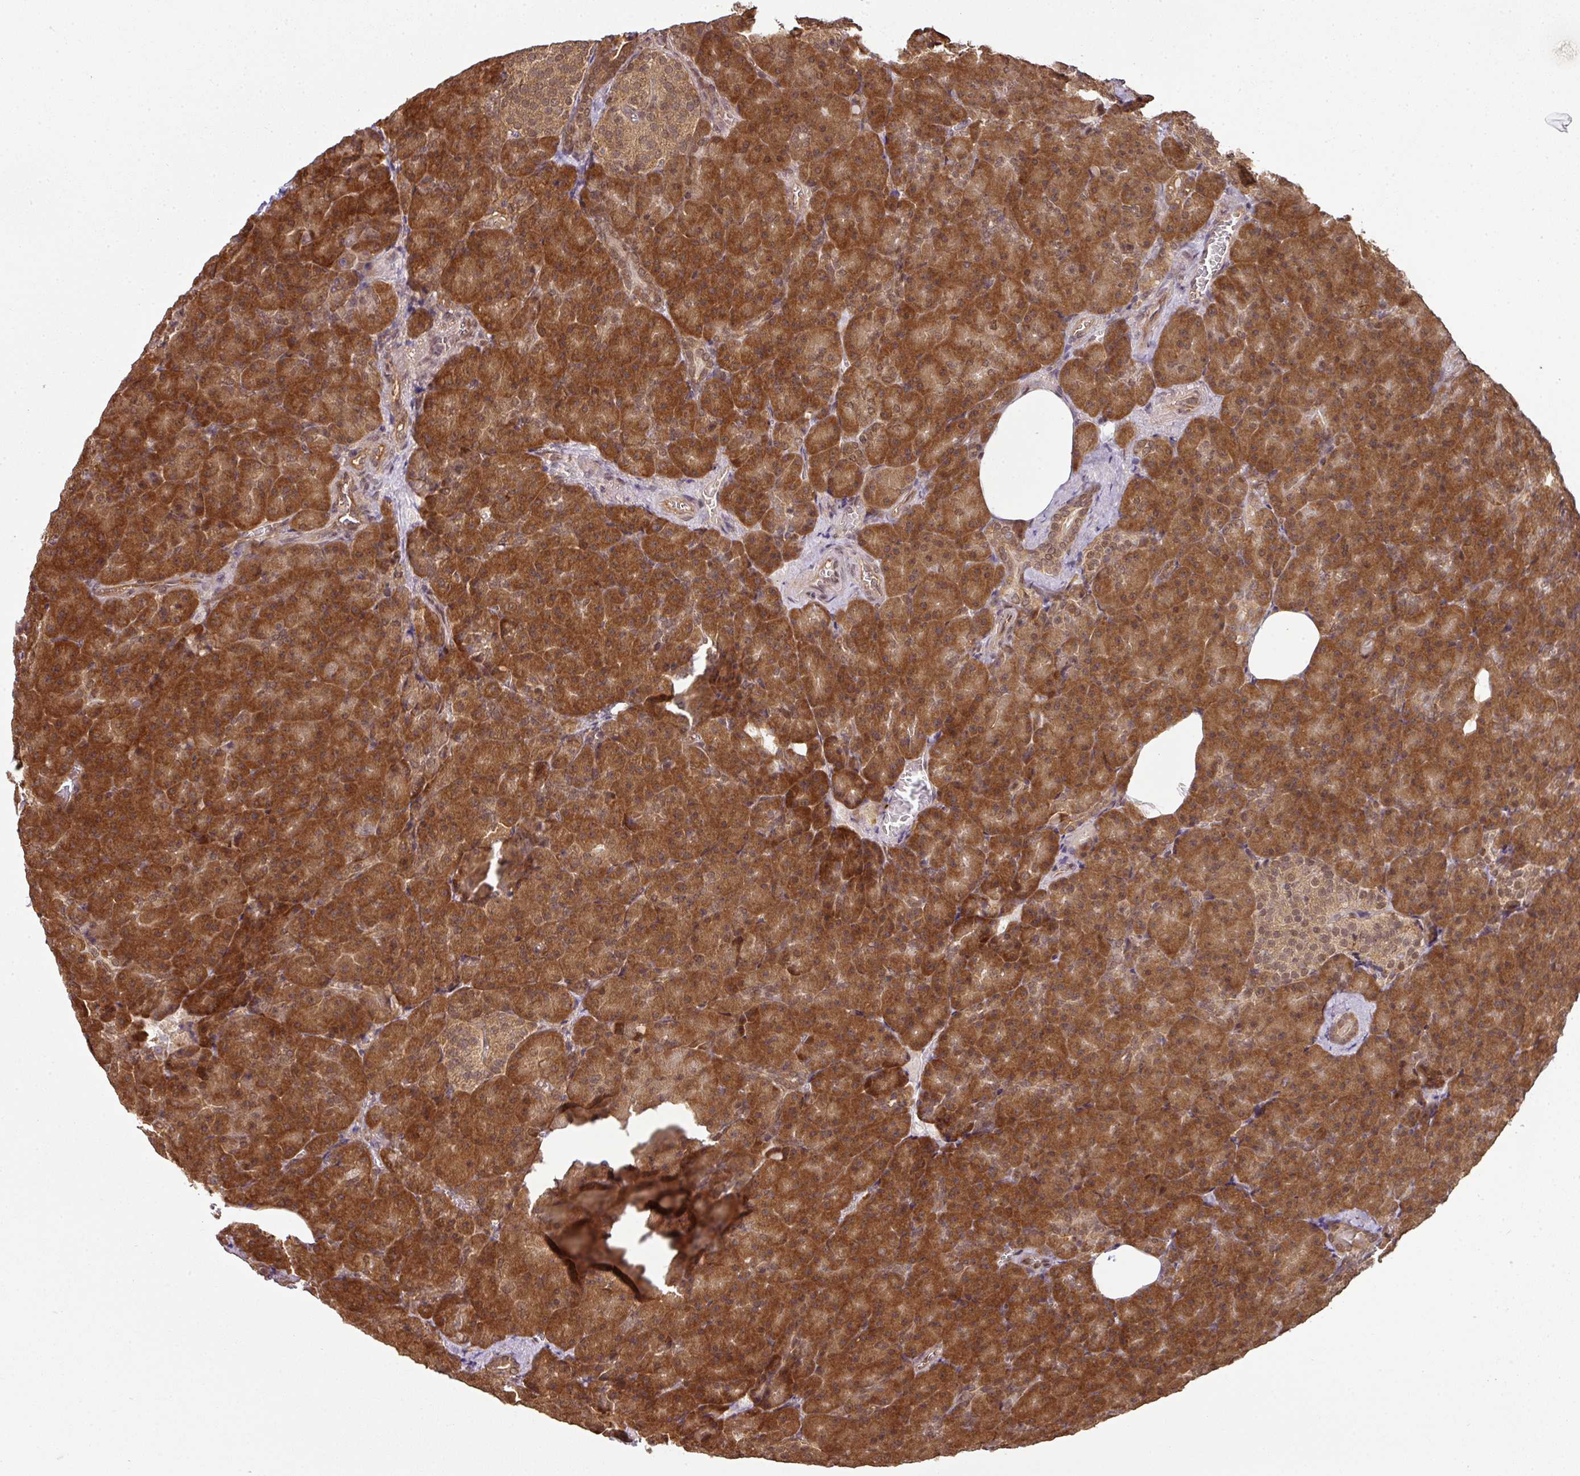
{"staining": {"intensity": "strong", "quantity": ">75%", "location": "cytoplasmic/membranous"}, "tissue": "pancreas", "cell_type": "Exocrine glandular cells", "image_type": "normal", "snomed": [{"axis": "morphology", "description": "Normal tissue, NOS"}, {"axis": "topography", "description": "Pancreas"}], "caption": "Immunohistochemistry (DAB) staining of benign pancreas displays strong cytoplasmic/membranous protein positivity in about >75% of exocrine glandular cells.", "gene": "ANKRD18A", "patient": {"sex": "female", "age": 74}}